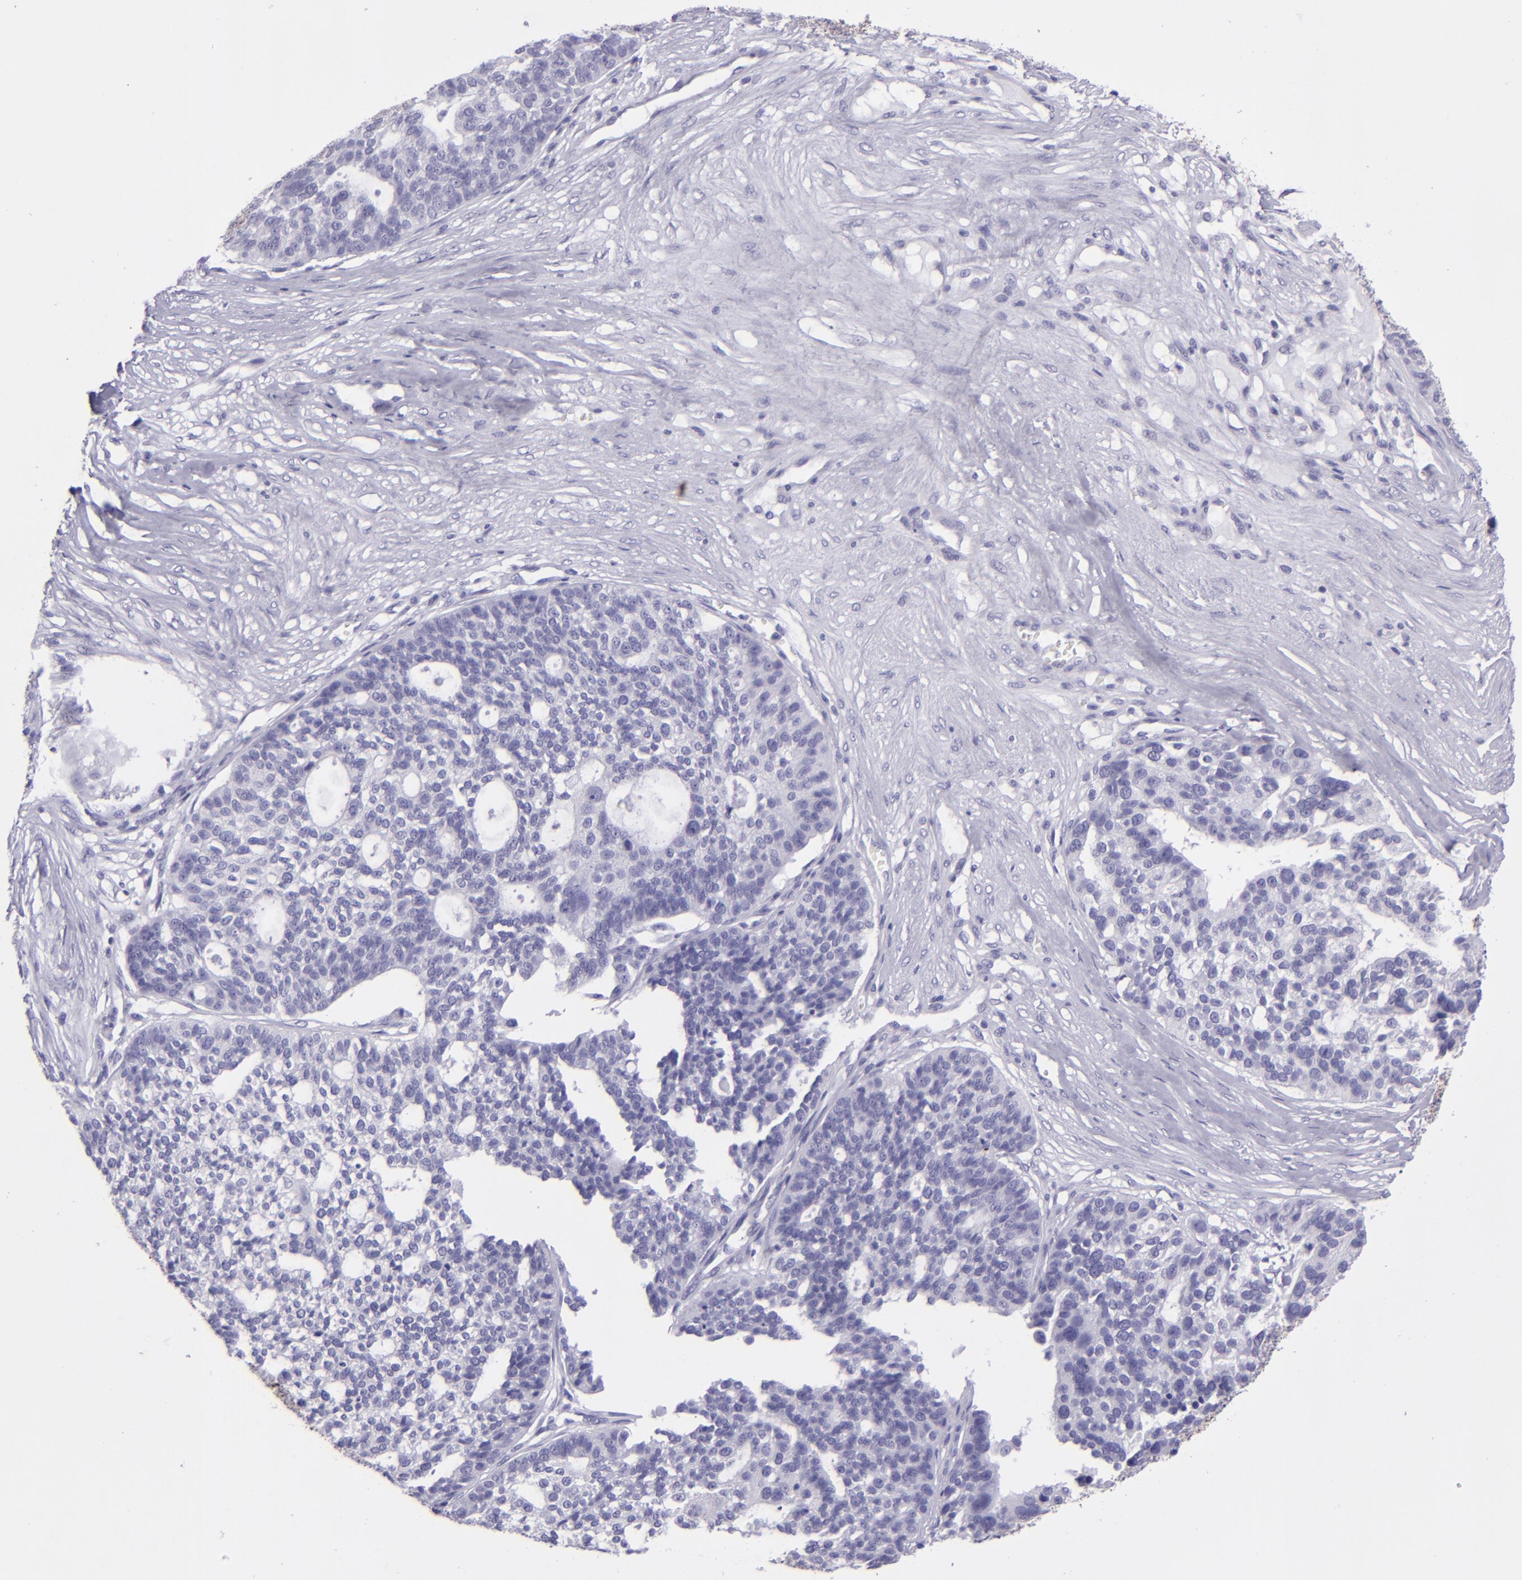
{"staining": {"intensity": "negative", "quantity": "none", "location": "none"}, "tissue": "ovarian cancer", "cell_type": "Tumor cells", "image_type": "cancer", "snomed": [{"axis": "morphology", "description": "Cystadenocarcinoma, serous, NOS"}, {"axis": "topography", "description": "Ovary"}], "caption": "This is an immunohistochemistry photomicrograph of ovarian cancer (serous cystadenocarcinoma). There is no positivity in tumor cells.", "gene": "MUC5AC", "patient": {"sex": "female", "age": 59}}